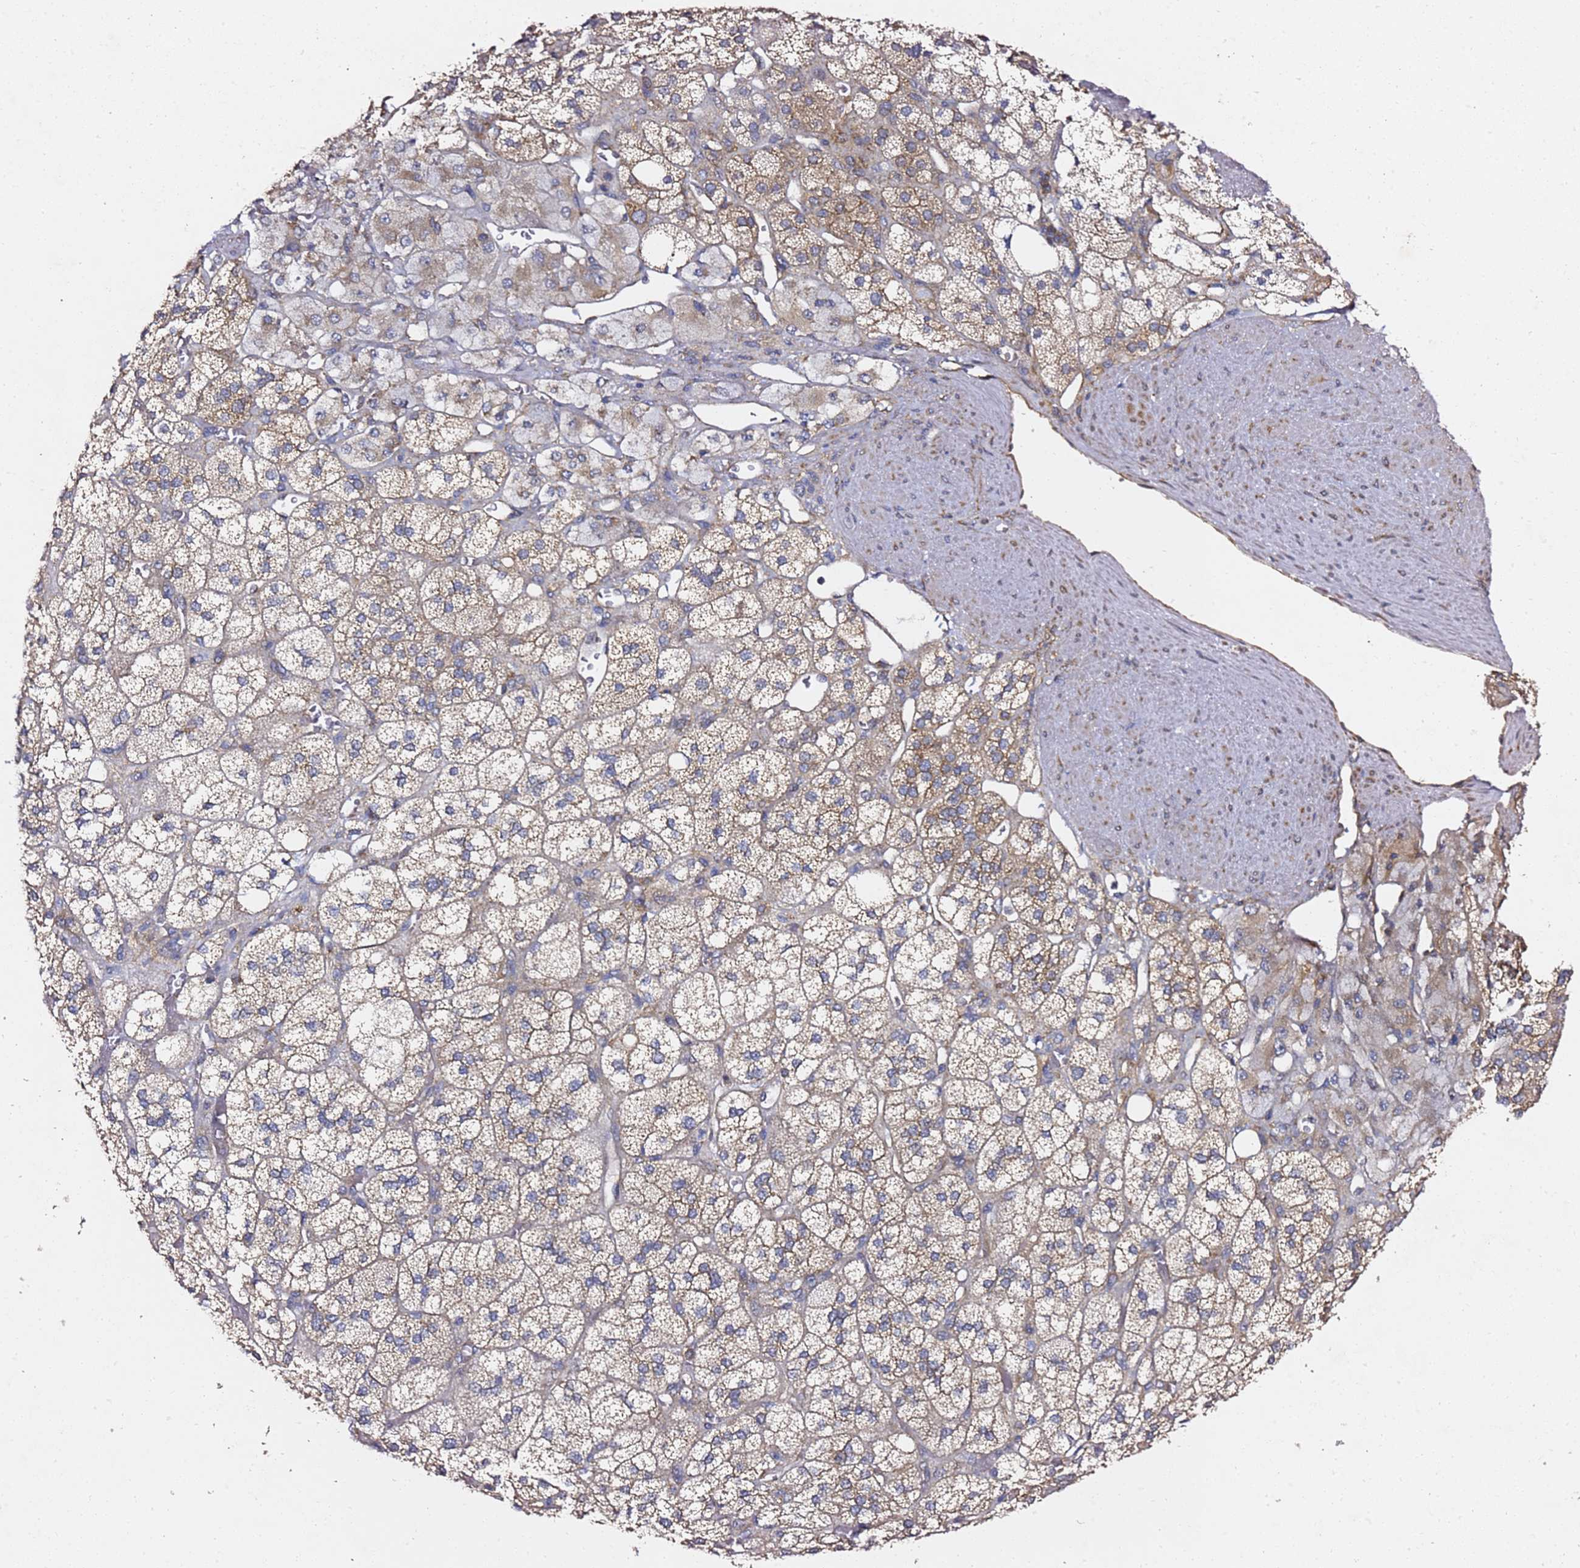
{"staining": {"intensity": "moderate", "quantity": ">75%", "location": "cytoplasmic/membranous"}, "tissue": "adrenal gland", "cell_type": "Glandular cells", "image_type": "normal", "snomed": [{"axis": "morphology", "description": "Normal tissue, NOS"}, {"axis": "topography", "description": "Adrenal gland"}], "caption": "Glandular cells reveal medium levels of moderate cytoplasmic/membranous staining in about >75% of cells in normal human adrenal gland. The protein of interest is stained brown, and the nuclei are stained in blue (DAB (3,3'-diaminobenzidine) IHC with brightfield microscopy, high magnification).", "gene": "TPST1", "patient": {"sex": "male", "age": 61}}